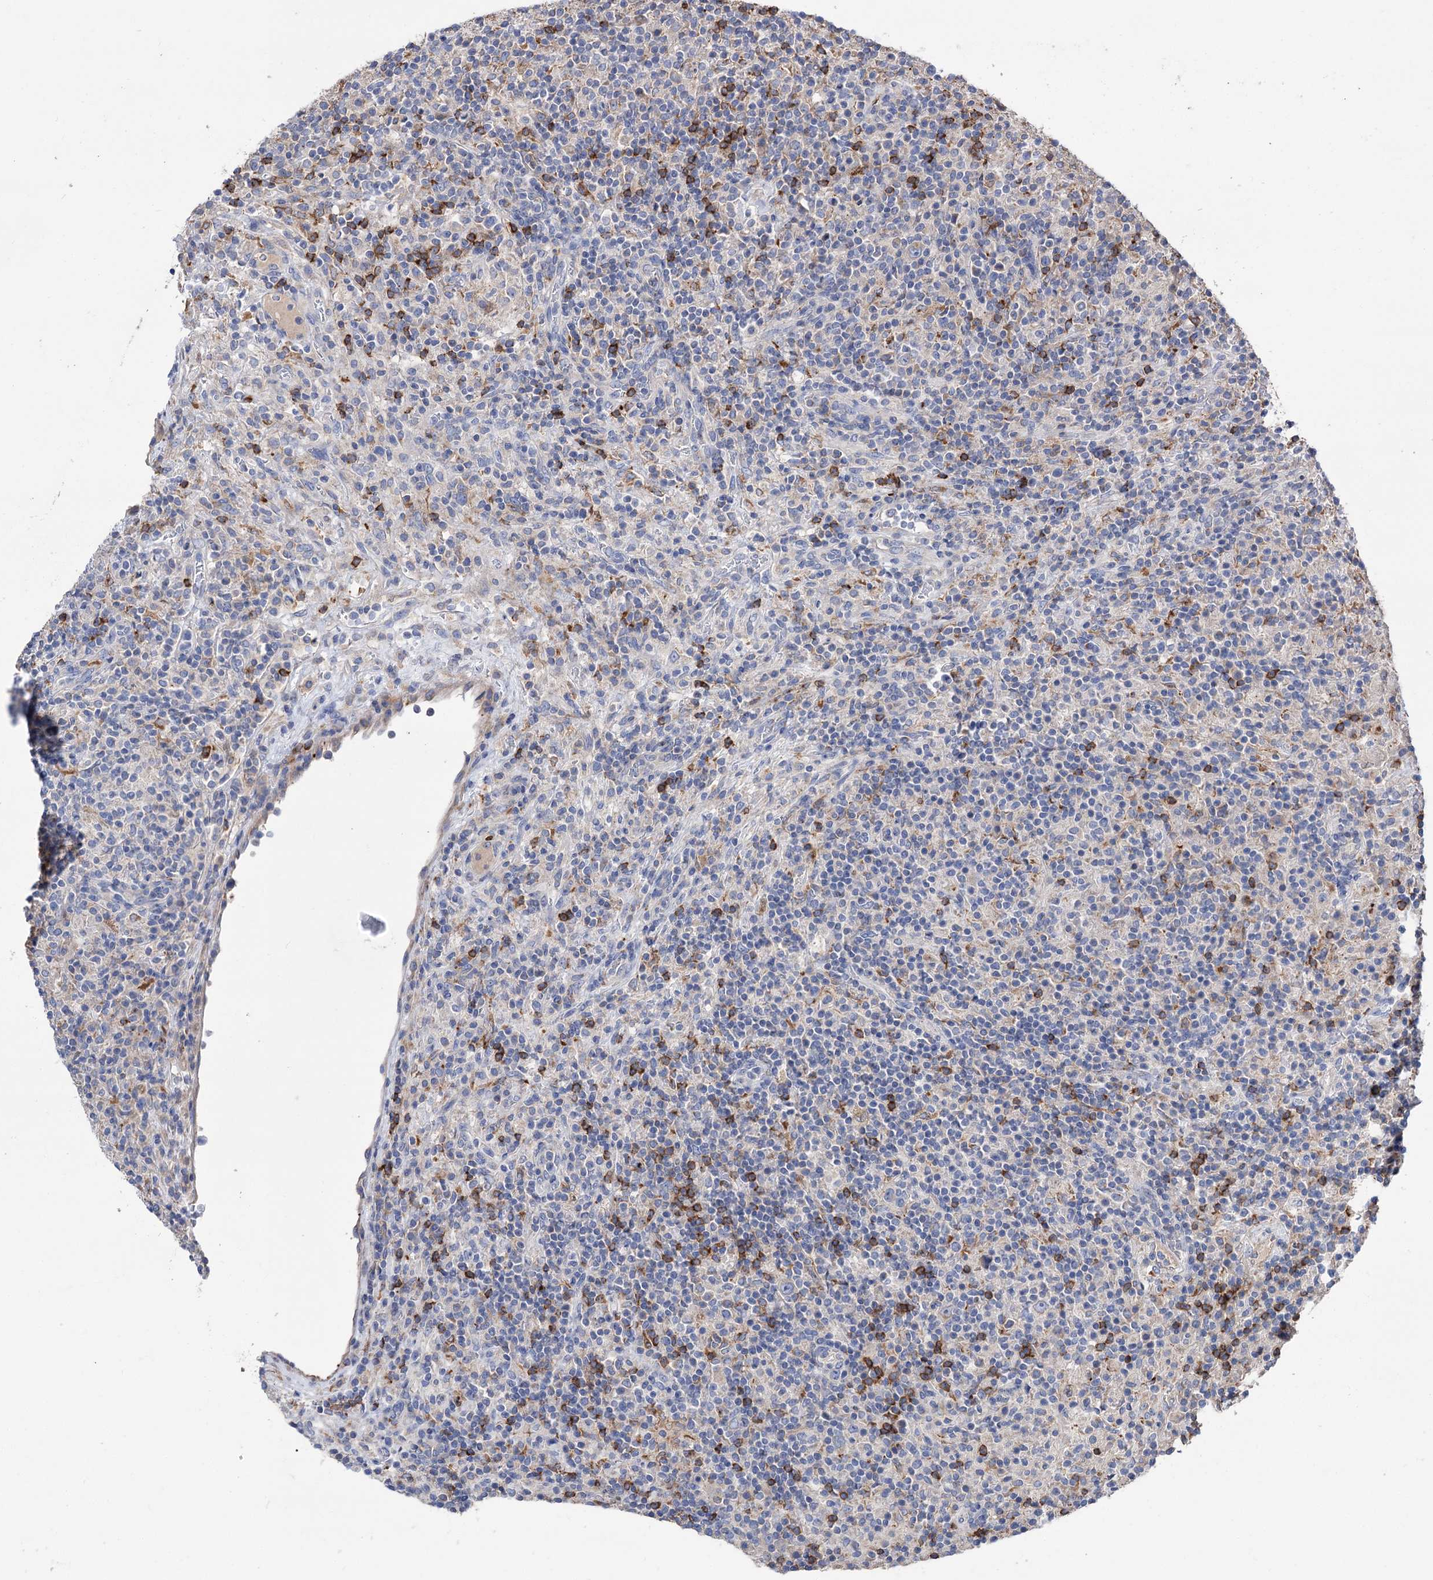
{"staining": {"intensity": "negative", "quantity": "none", "location": "none"}, "tissue": "lymphoma", "cell_type": "Tumor cells", "image_type": "cancer", "snomed": [{"axis": "morphology", "description": "Hodgkin's disease, NOS"}, {"axis": "topography", "description": "Lymph node"}], "caption": "Immunohistochemical staining of human lymphoma exhibits no significant staining in tumor cells.", "gene": "BBS4", "patient": {"sex": "male", "age": 70}}